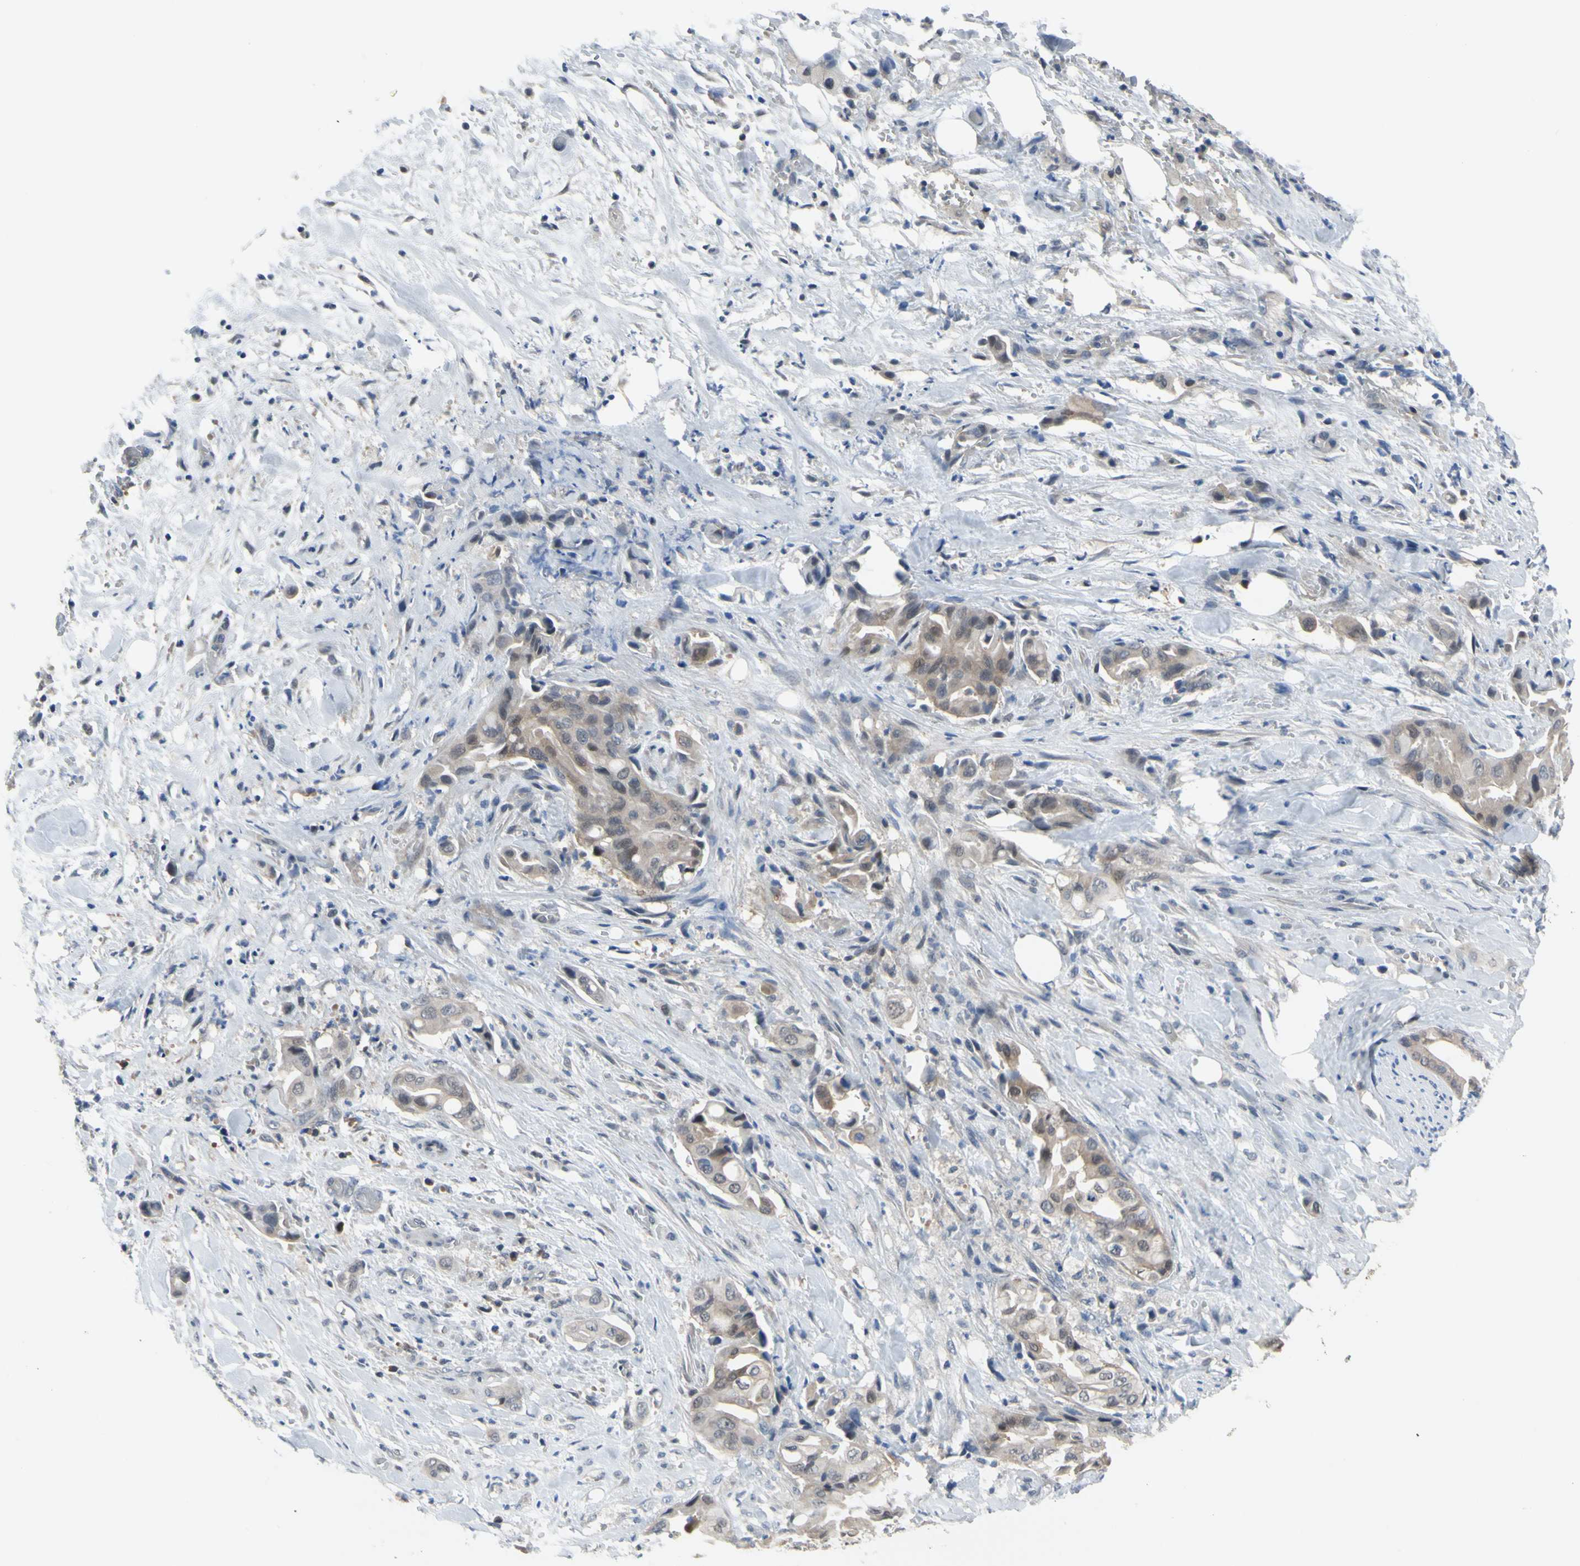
{"staining": {"intensity": "weak", "quantity": ">75%", "location": "cytoplasmic/membranous"}, "tissue": "liver cancer", "cell_type": "Tumor cells", "image_type": "cancer", "snomed": [{"axis": "morphology", "description": "Cholangiocarcinoma"}, {"axis": "topography", "description": "Liver"}], "caption": "Immunohistochemistry of human liver cholangiocarcinoma reveals low levels of weak cytoplasmic/membranous expression in about >75% of tumor cells.", "gene": "HSPA4", "patient": {"sex": "female", "age": 68}}